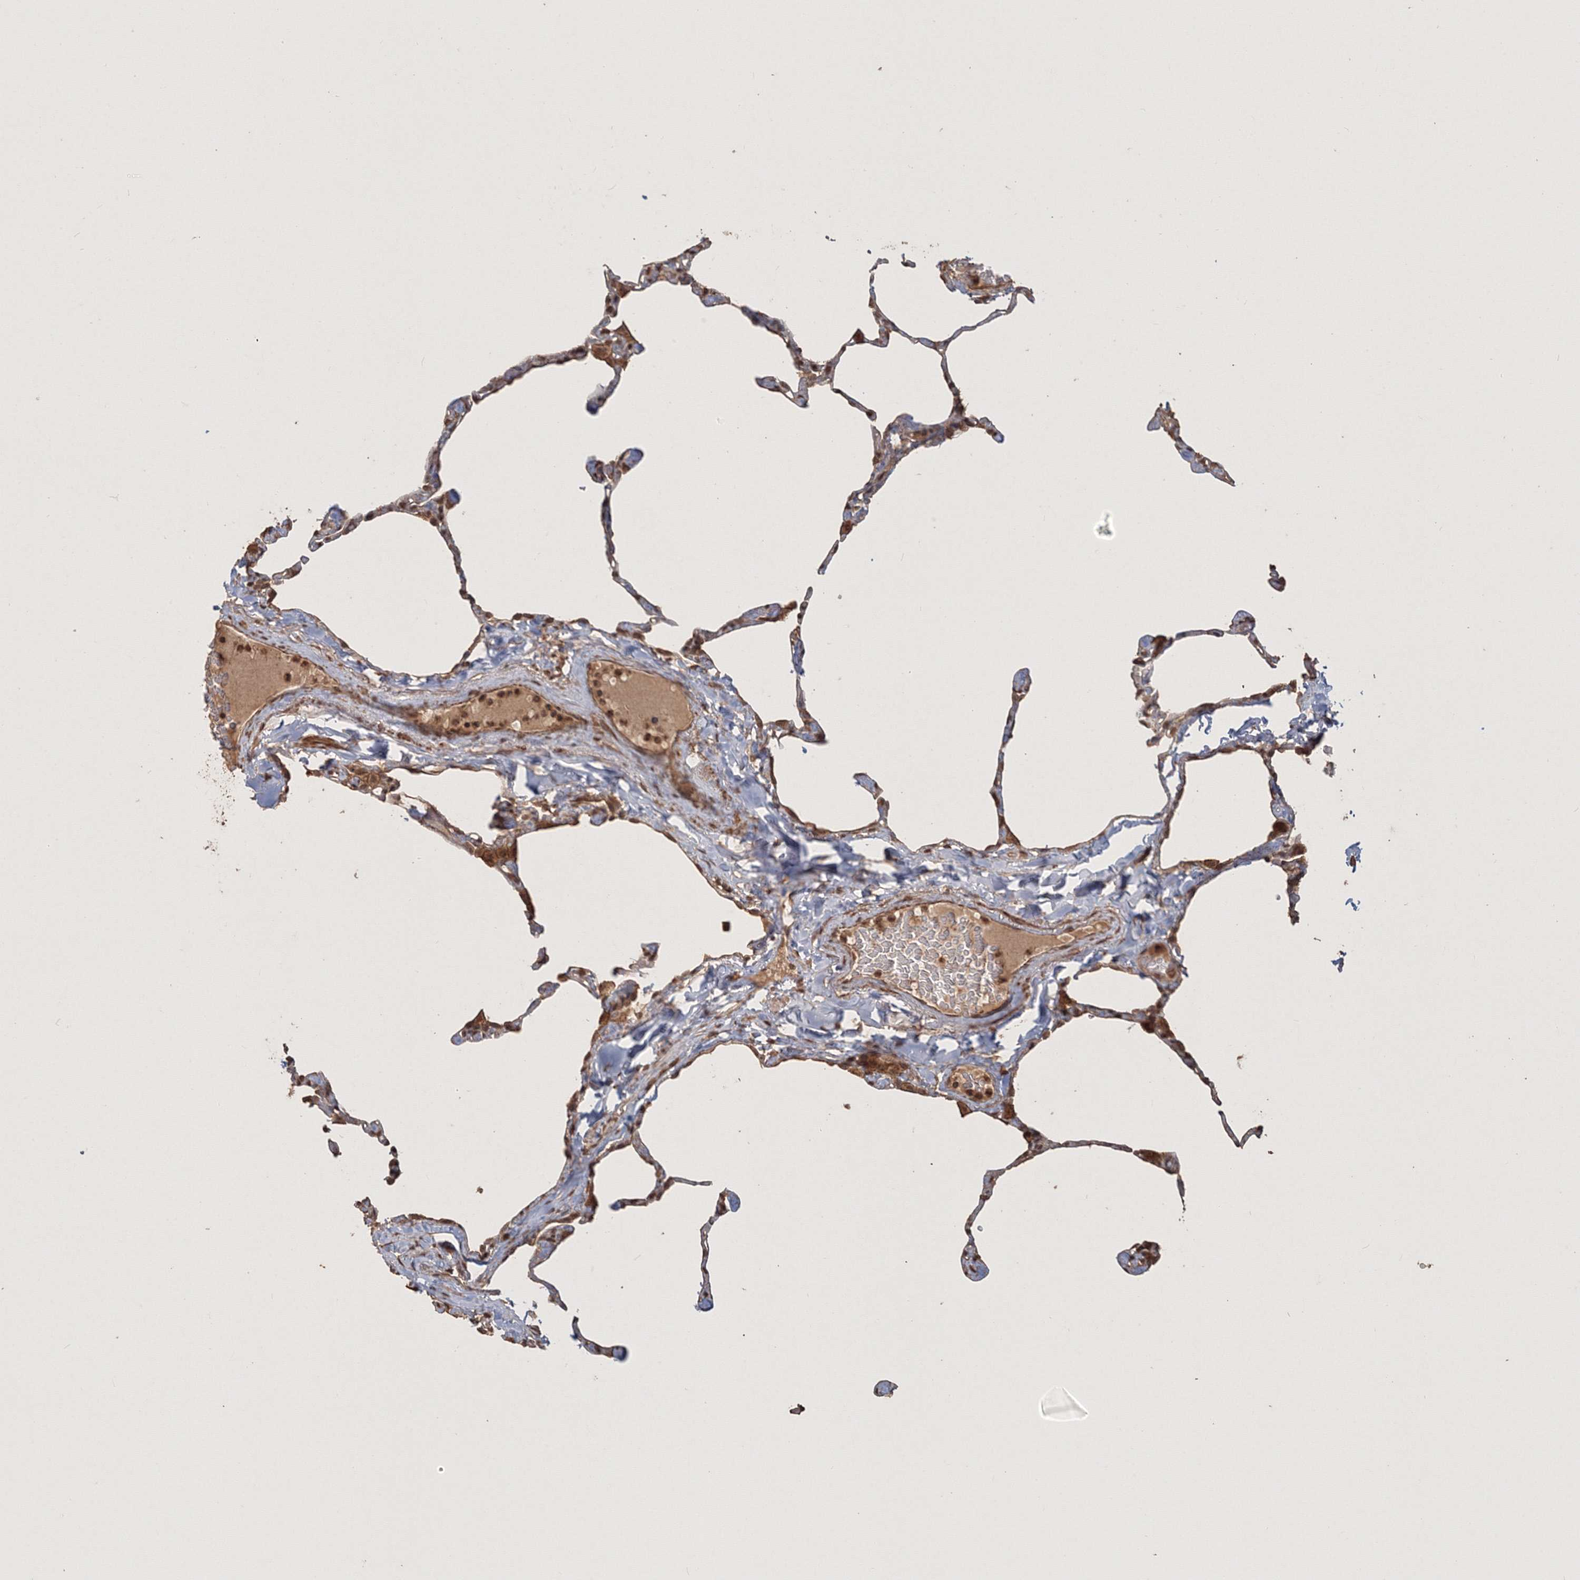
{"staining": {"intensity": "moderate", "quantity": ">75%", "location": "cytoplasmic/membranous,nuclear"}, "tissue": "lung", "cell_type": "Alveolar cells", "image_type": "normal", "snomed": [{"axis": "morphology", "description": "Normal tissue, NOS"}, {"axis": "topography", "description": "Lung"}], "caption": "Protein staining of unremarkable lung shows moderate cytoplasmic/membranous,nuclear positivity in about >75% of alveolar cells.", "gene": "CCDC122", "patient": {"sex": "male", "age": 65}}